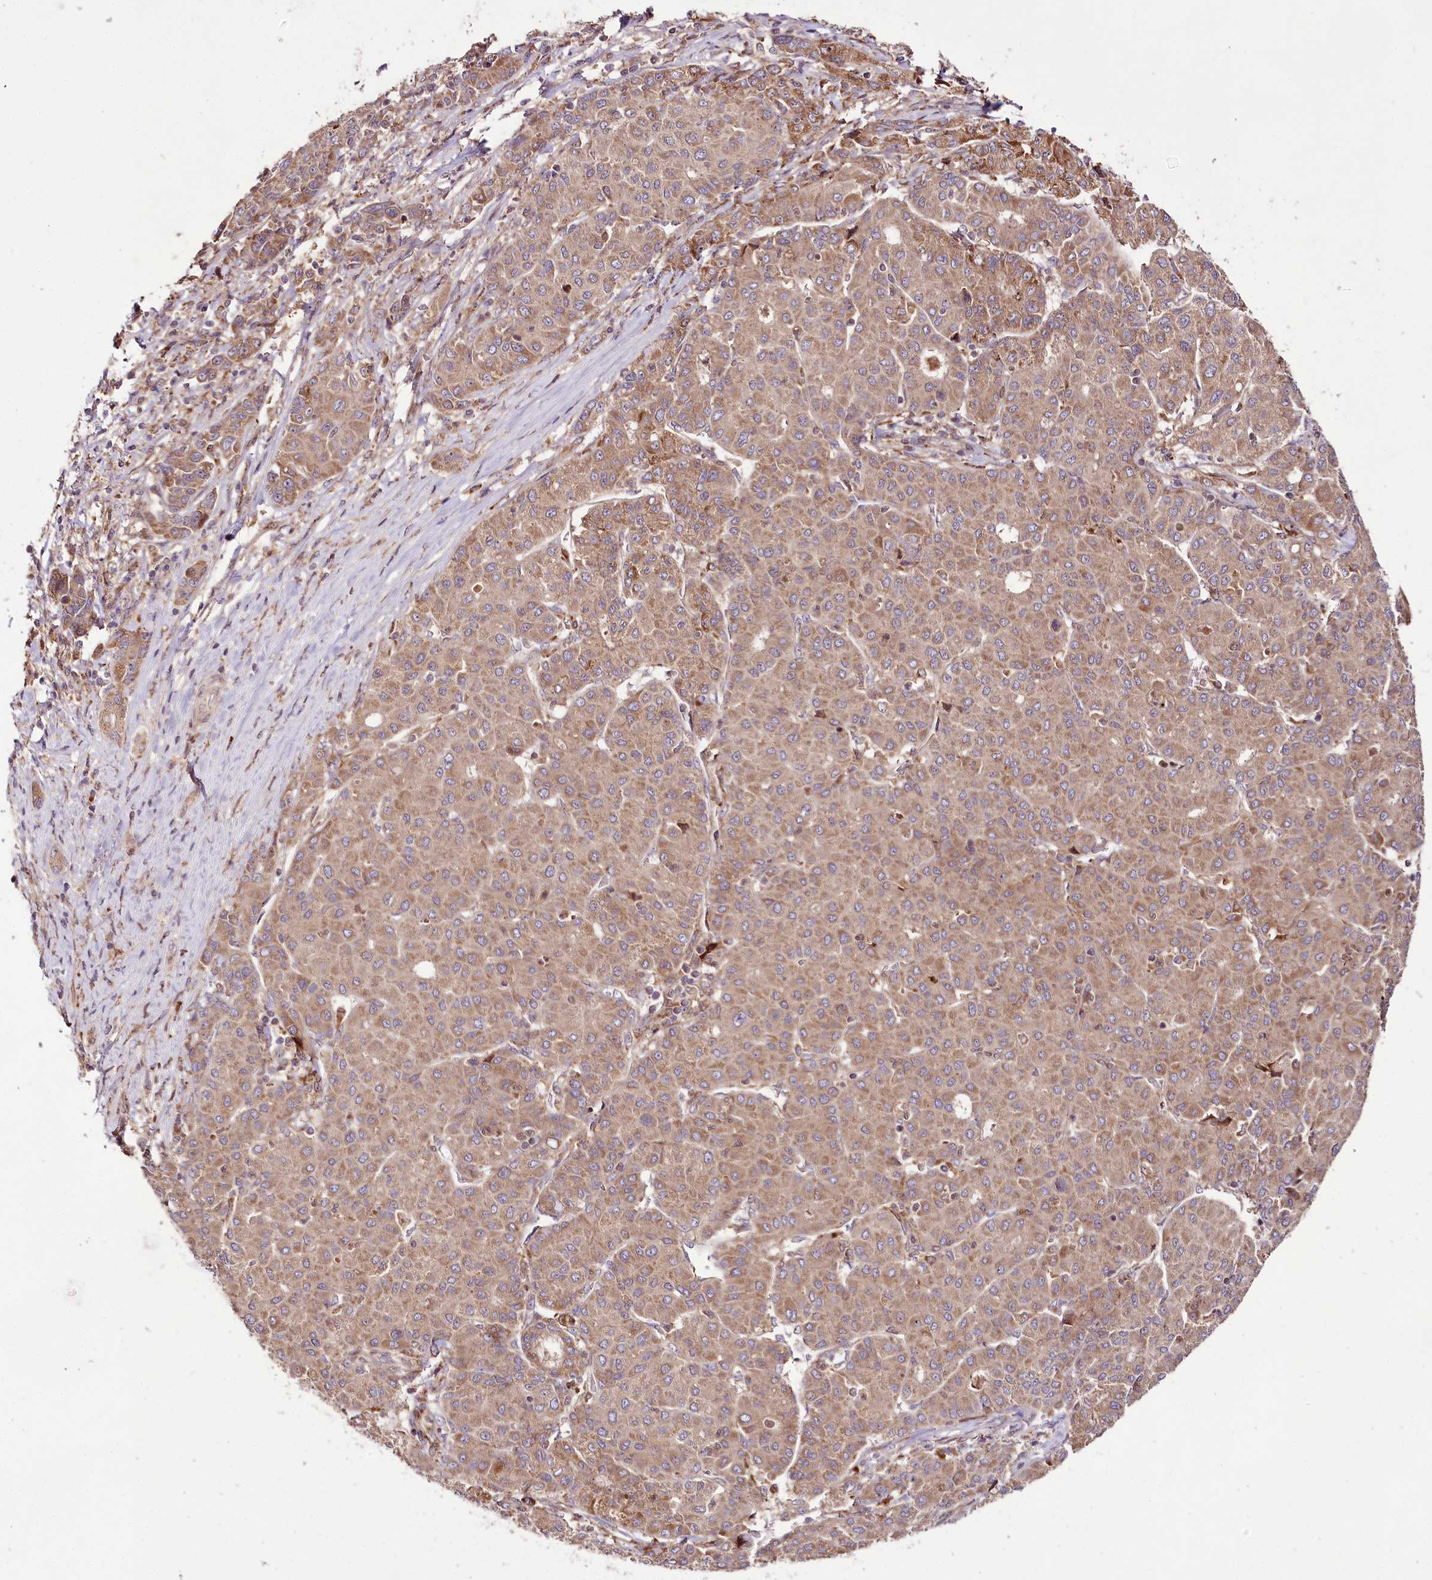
{"staining": {"intensity": "moderate", "quantity": ">75%", "location": "cytoplasmic/membranous"}, "tissue": "liver cancer", "cell_type": "Tumor cells", "image_type": "cancer", "snomed": [{"axis": "morphology", "description": "Carcinoma, Hepatocellular, NOS"}, {"axis": "topography", "description": "Liver"}], "caption": "A medium amount of moderate cytoplasmic/membranous expression is appreciated in approximately >75% of tumor cells in hepatocellular carcinoma (liver) tissue.", "gene": "RAB7A", "patient": {"sex": "male", "age": 65}}